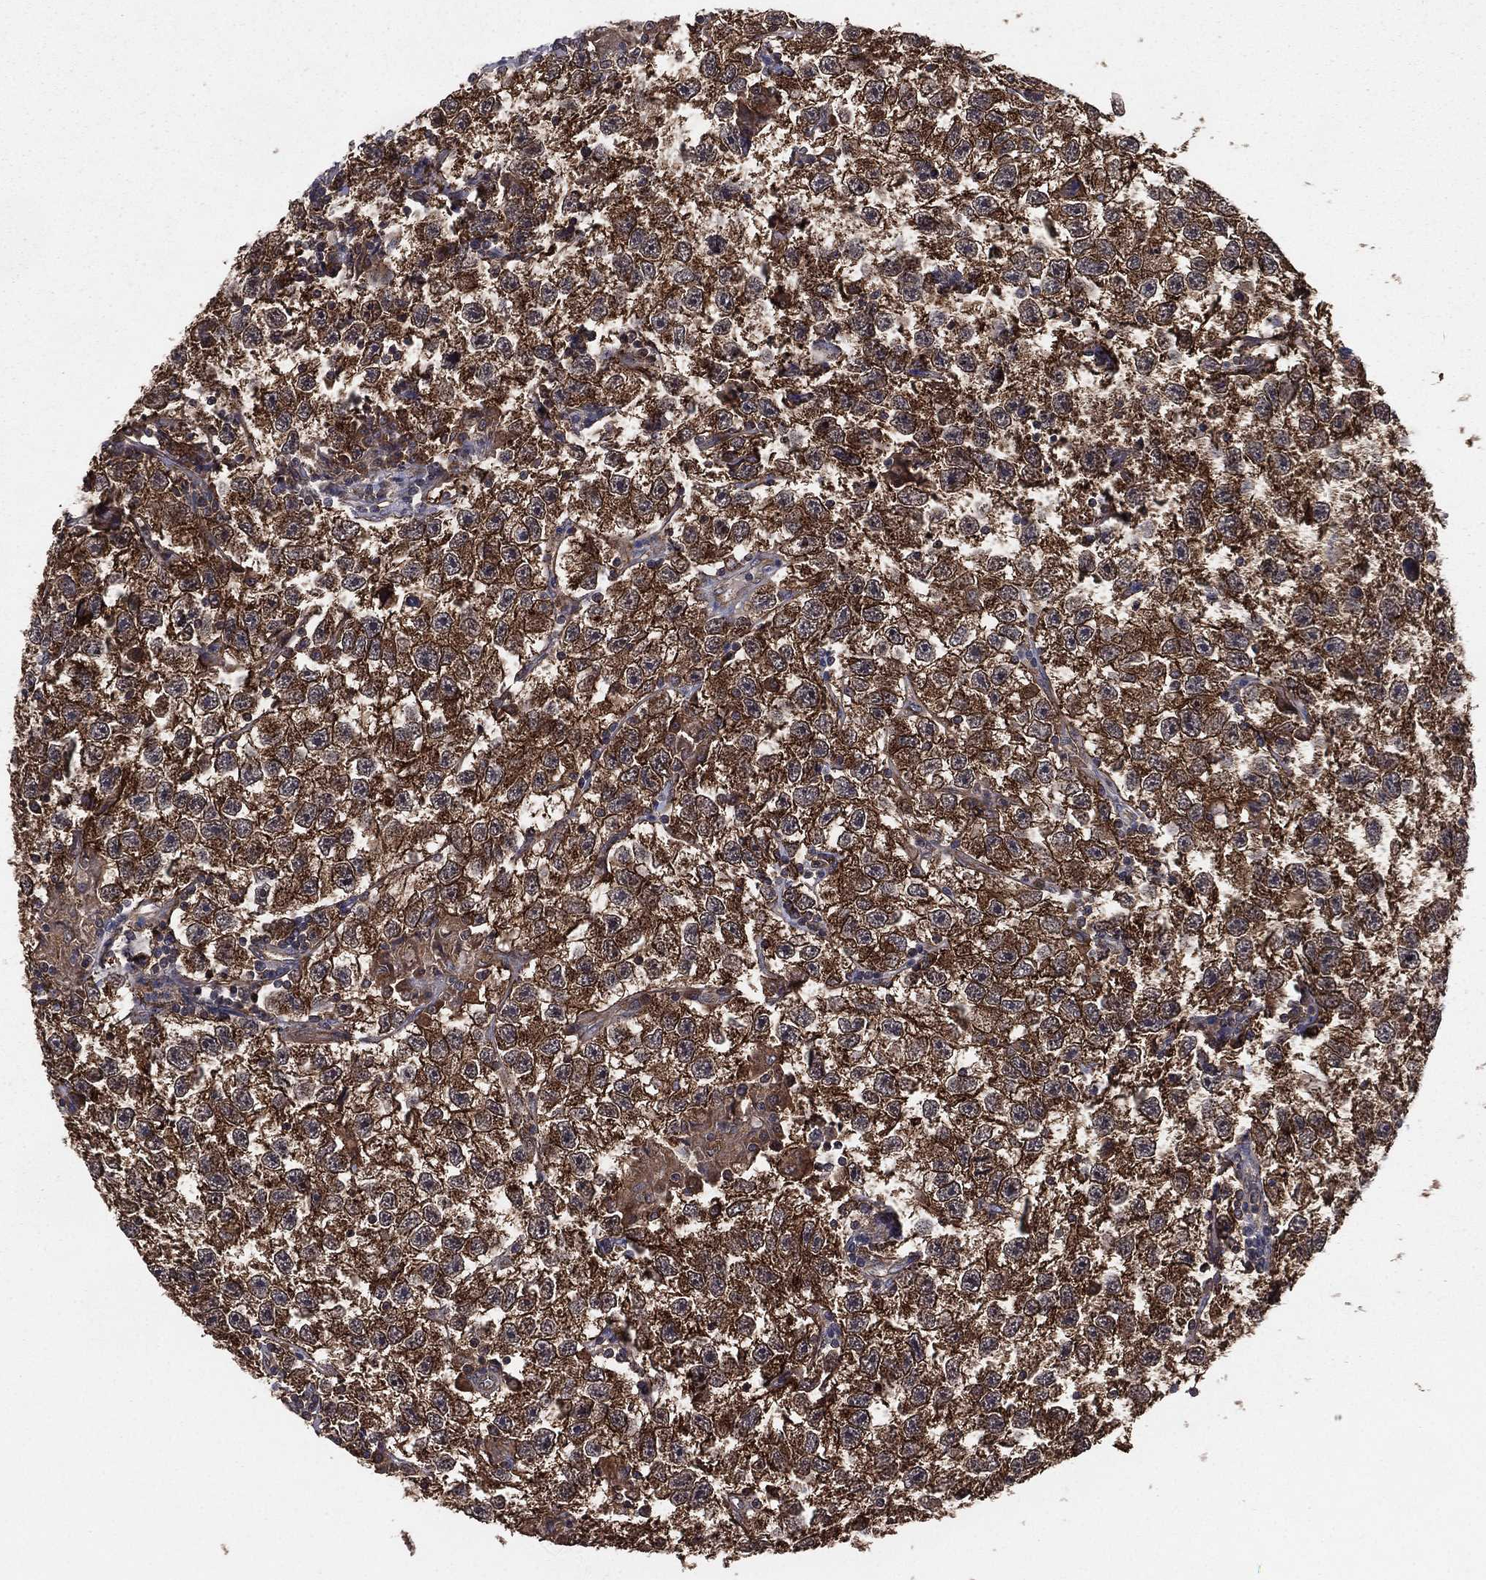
{"staining": {"intensity": "strong", "quantity": ">75%", "location": "cytoplasmic/membranous"}, "tissue": "testis cancer", "cell_type": "Tumor cells", "image_type": "cancer", "snomed": [{"axis": "morphology", "description": "Seminoma, NOS"}, {"axis": "topography", "description": "Testis"}], "caption": "An IHC photomicrograph of neoplastic tissue is shown. Protein staining in brown labels strong cytoplasmic/membranous positivity in testis seminoma within tumor cells.", "gene": "CERT1", "patient": {"sex": "male", "age": 26}}